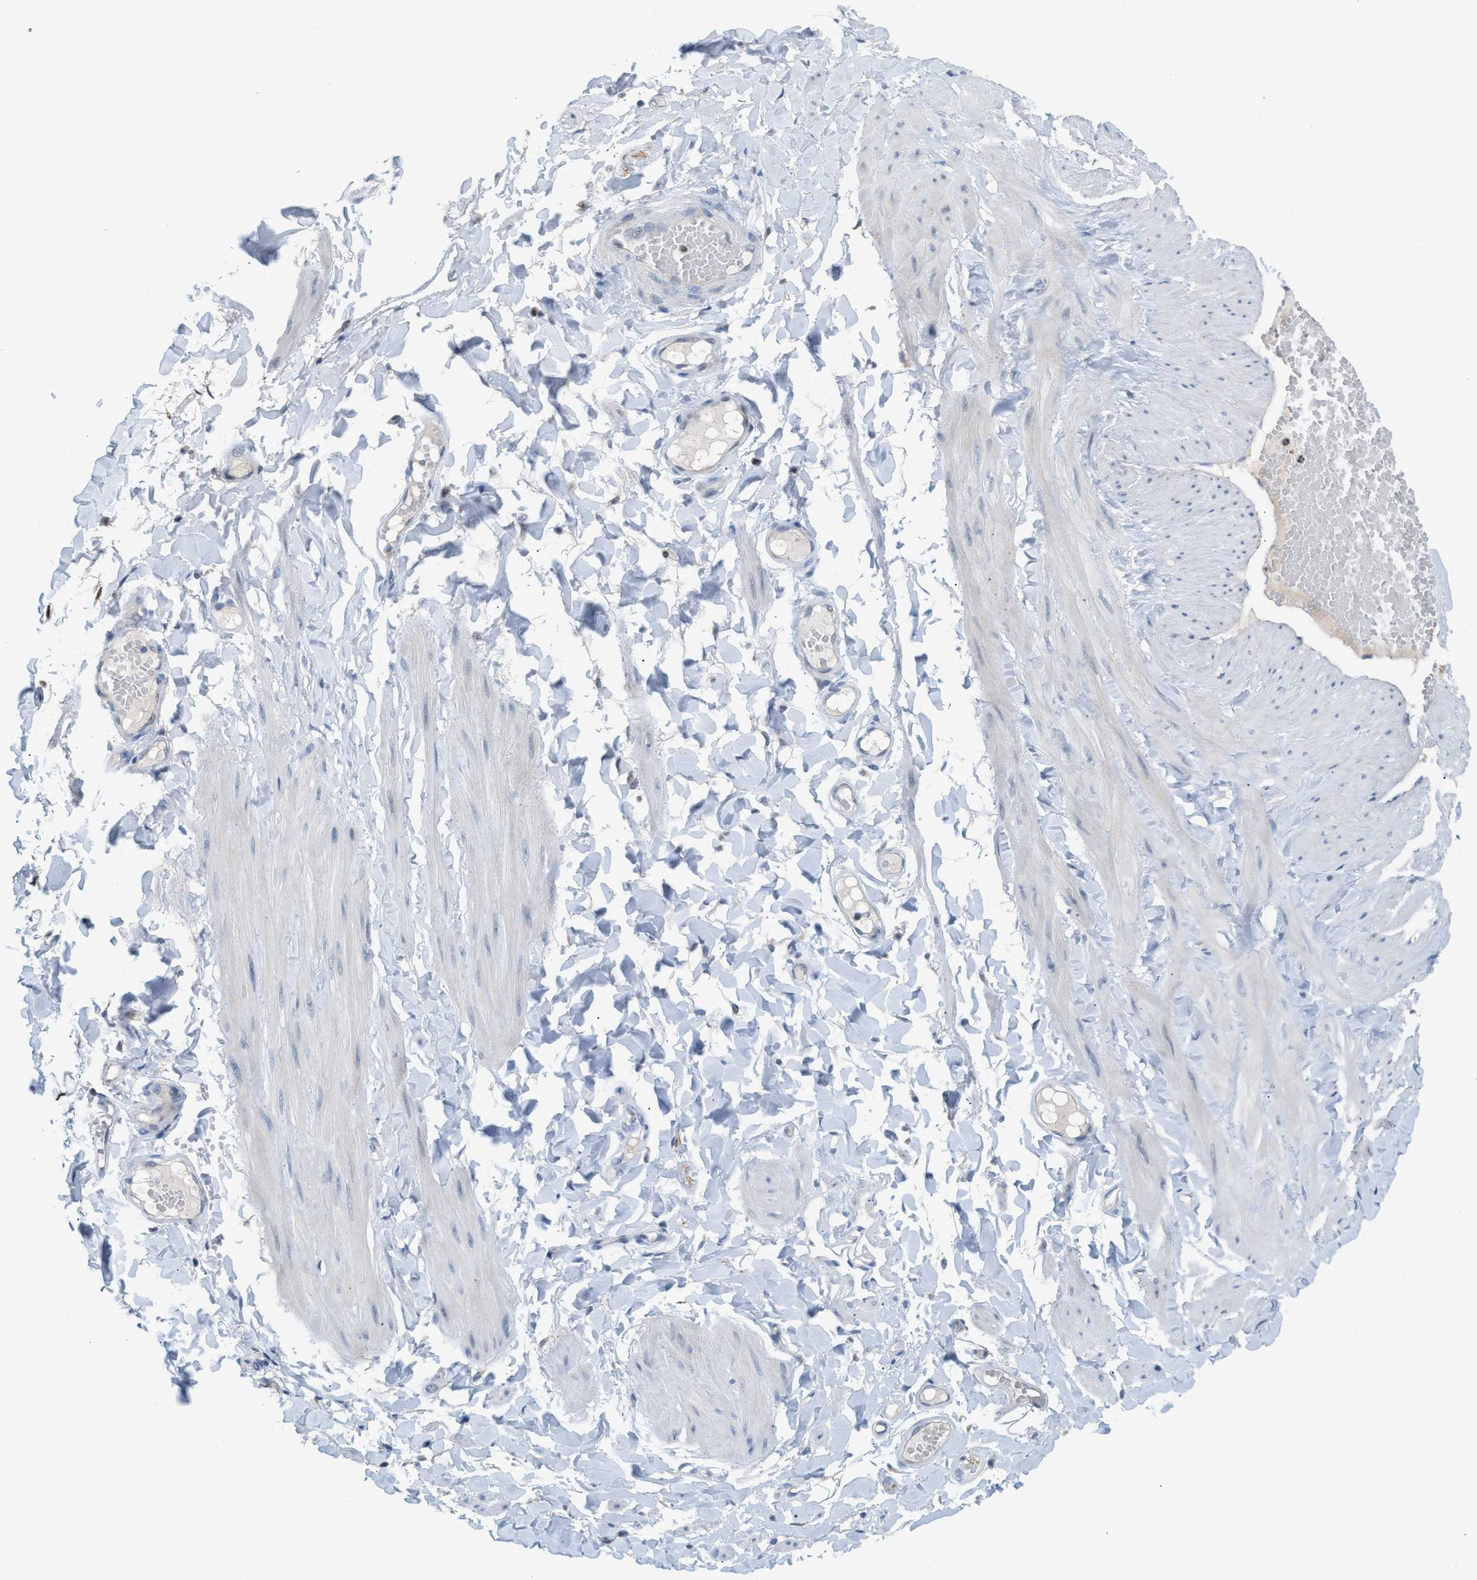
{"staining": {"intensity": "negative", "quantity": "none", "location": "none"}, "tissue": "adipose tissue", "cell_type": "Adipocytes", "image_type": "normal", "snomed": [{"axis": "morphology", "description": "Normal tissue, NOS"}, {"axis": "topography", "description": "Adipose tissue"}, {"axis": "topography", "description": "Vascular tissue"}, {"axis": "topography", "description": "Peripheral nerve tissue"}], "caption": "This is a micrograph of immunohistochemistry staining of benign adipose tissue, which shows no positivity in adipocytes.", "gene": "PPM1D", "patient": {"sex": "male", "age": 25}}